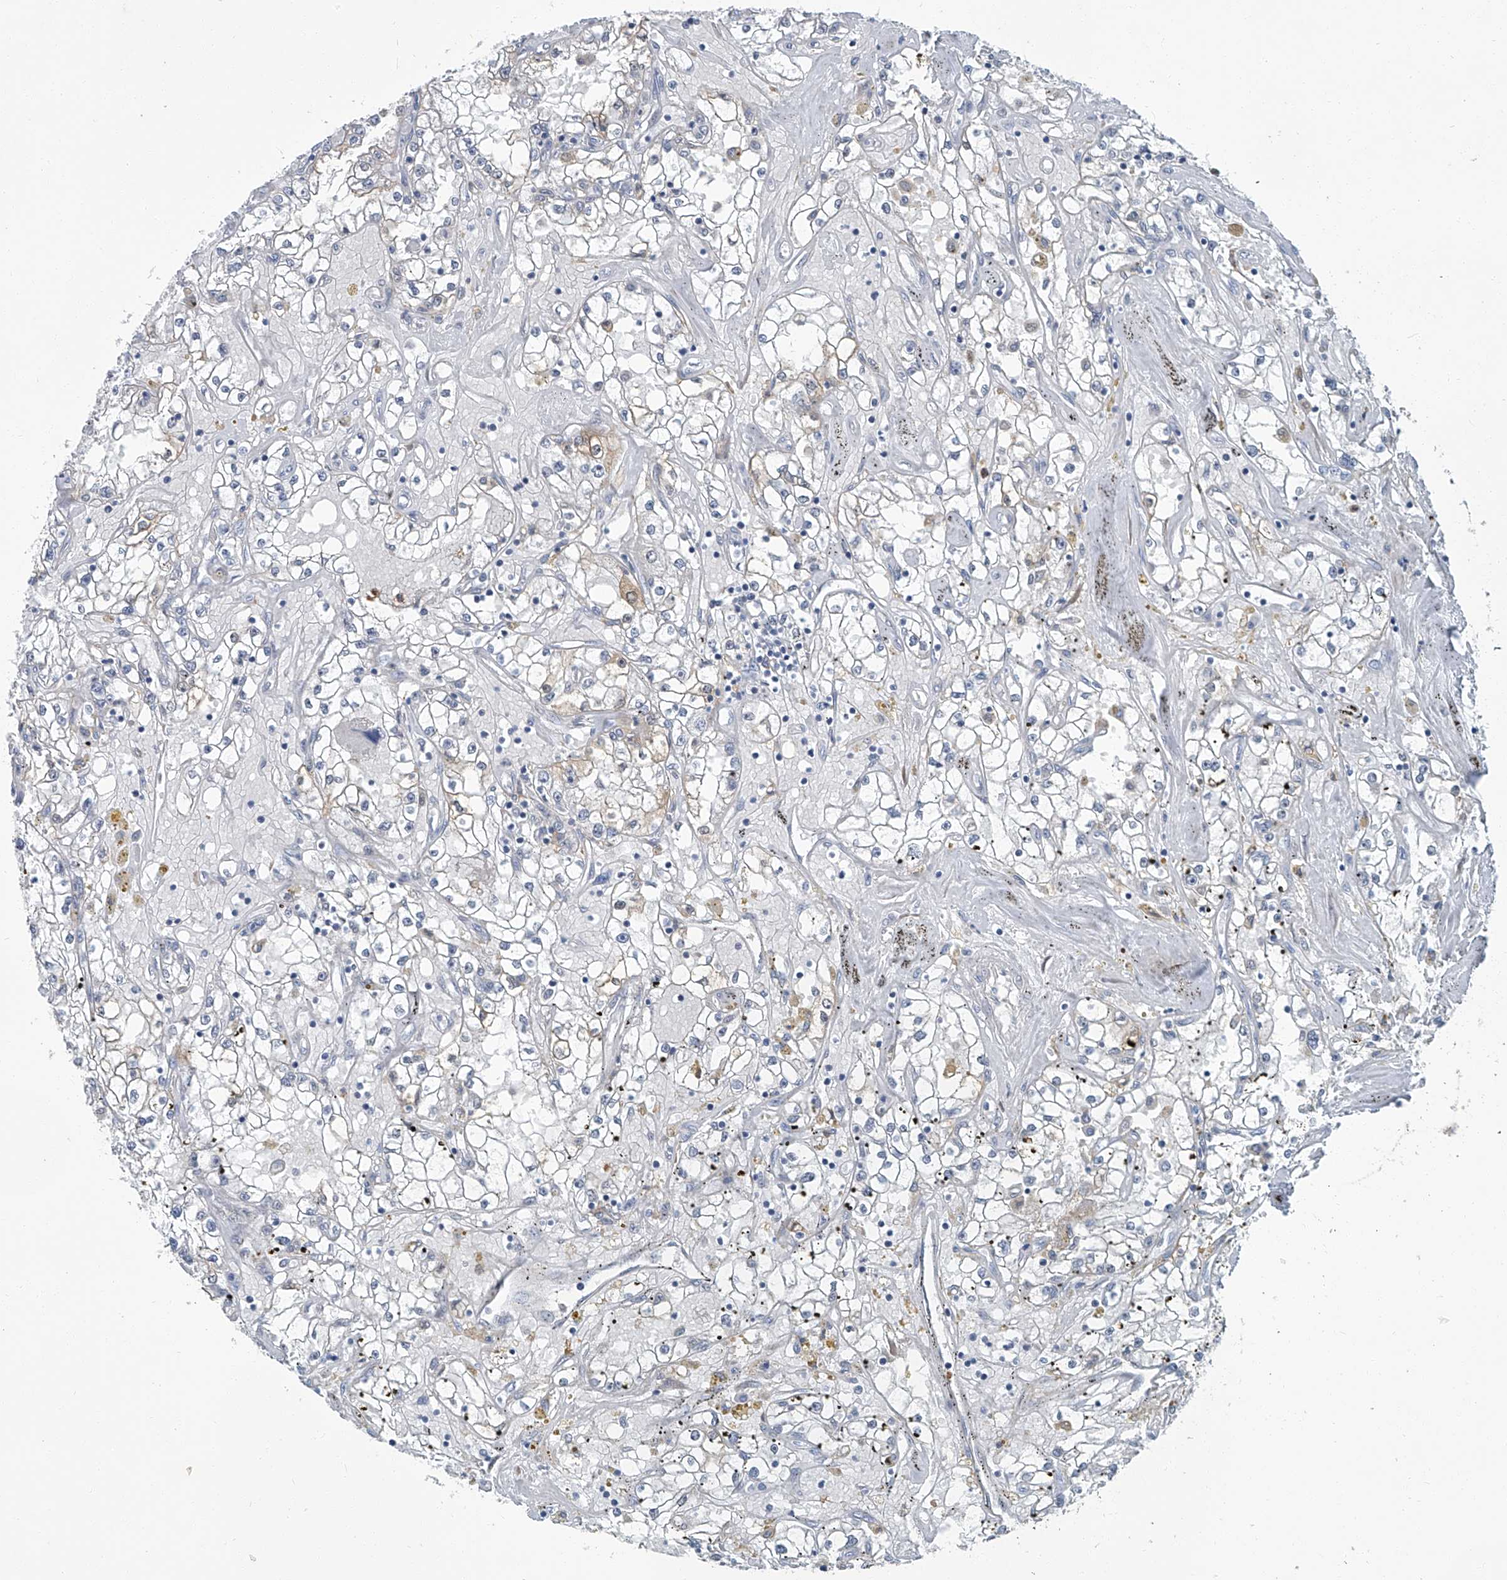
{"staining": {"intensity": "negative", "quantity": "none", "location": "none"}, "tissue": "renal cancer", "cell_type": "Tumor cells", "image_type": "cancer", "snomed": [{"axis": "morphology", "description": "Adenocarcinoma, NOS"}, {"axis": "topography", "description": "Kidney"}], "caption": "Adenocarcinoma (renal) was stained to show a protein in brown. There is no significant expression in tumor cells.", "gene": "AKNAD1", "patient": {"sex": "male", "age": 56}}